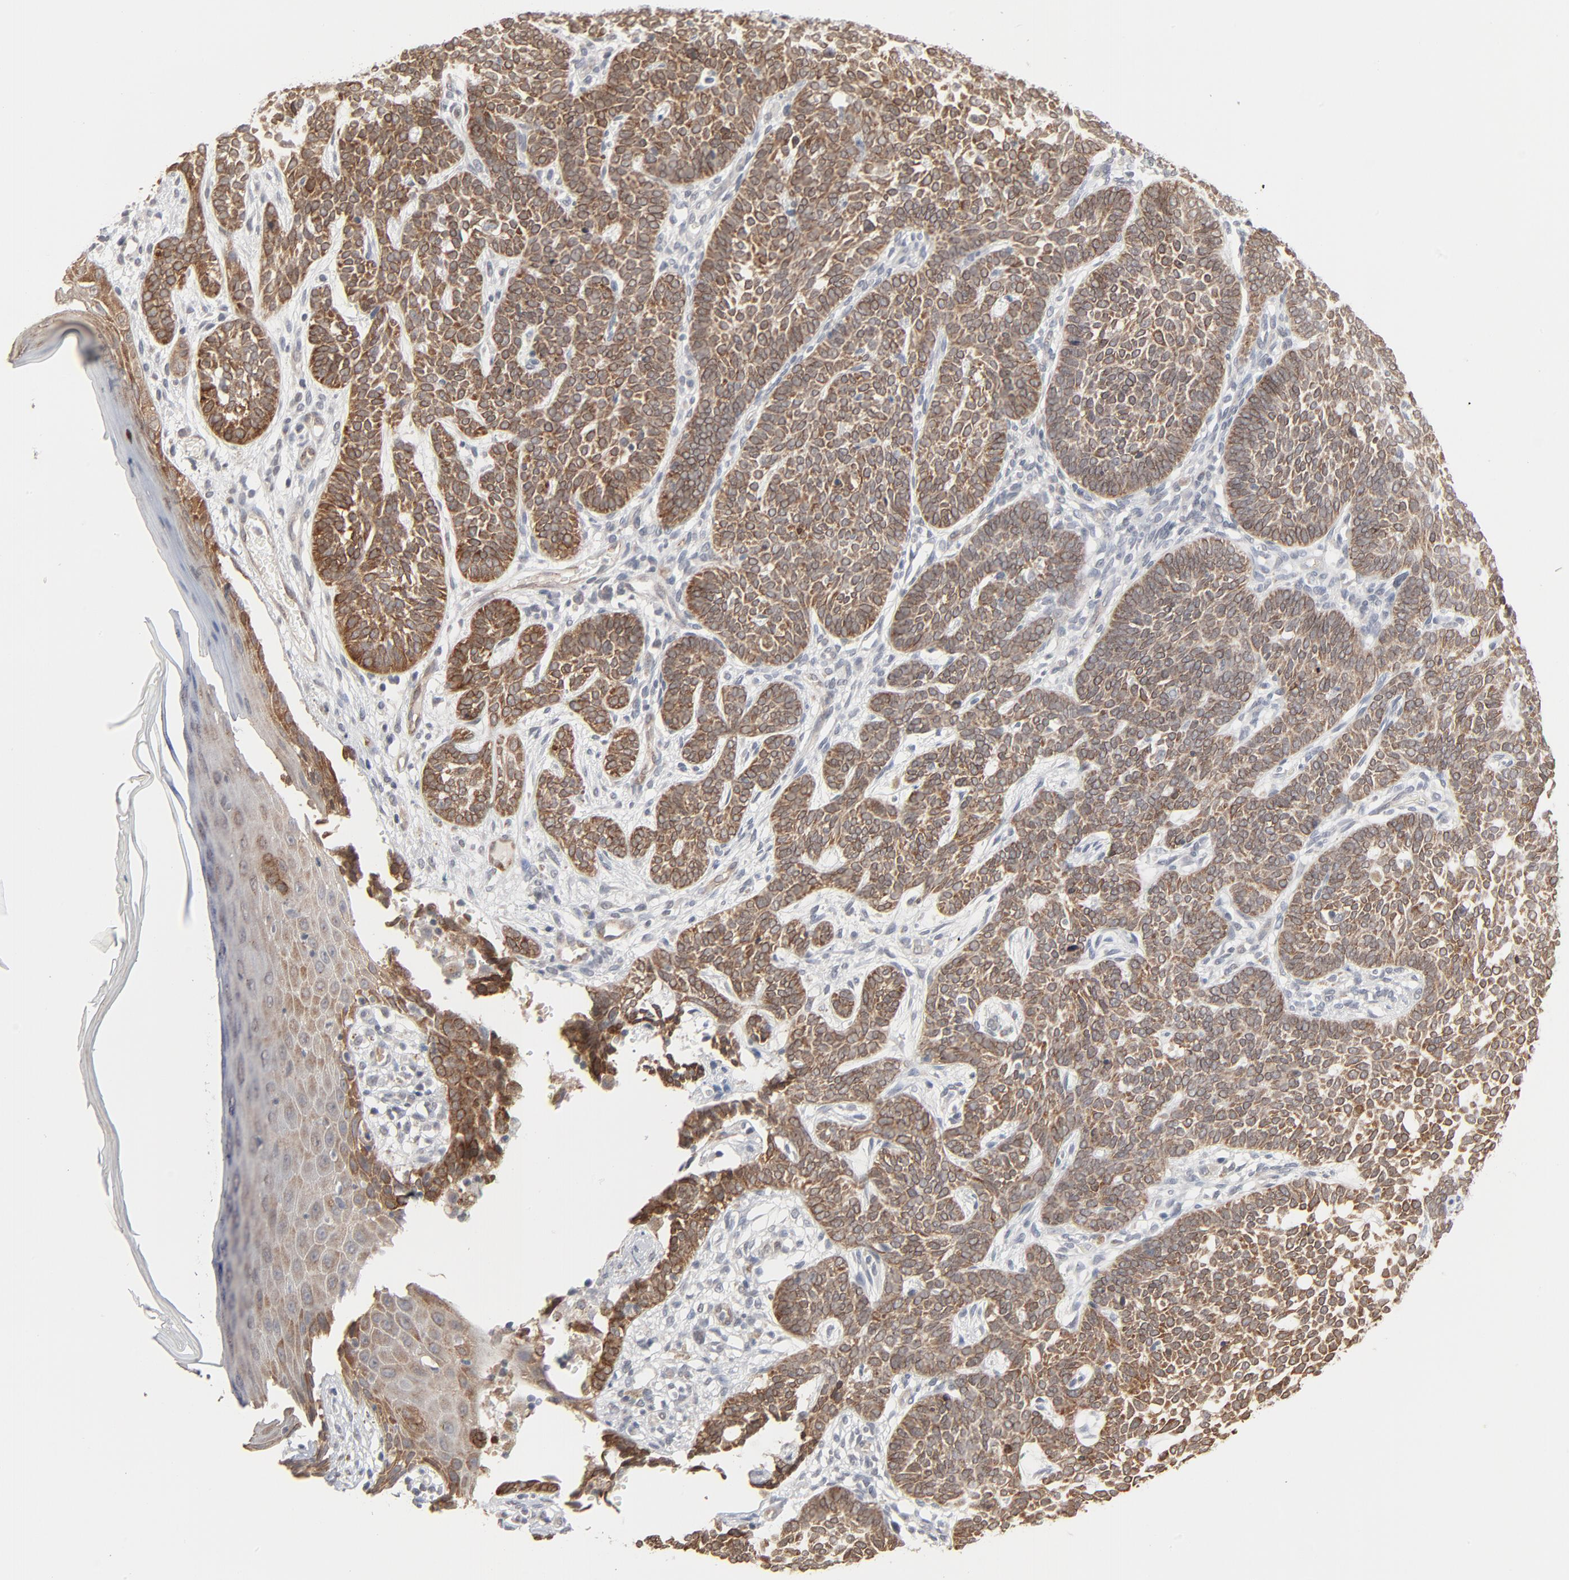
{"staining": {"intensity": "moderate", "quantity": ">75%", "location": "cytoplasmic/membranous"}, "tissue": "skin cancer", "cell_type": "Tumor cells", "image_type": "cancer", "snomed": [{"axis": "morphology", "description": "Normal tissue, NOS"}, {"axis": "morphology", "description": "Basal cell carcinoma"}, {"axis": "topography", "description": "Skin"}], "caption": "Skin cancer stained for a protein displays moderate cytoplasmic/membranous positivity in tumor cells.", "gene": "ITPR3", "patient": {"sex": "male", "age": 87}}